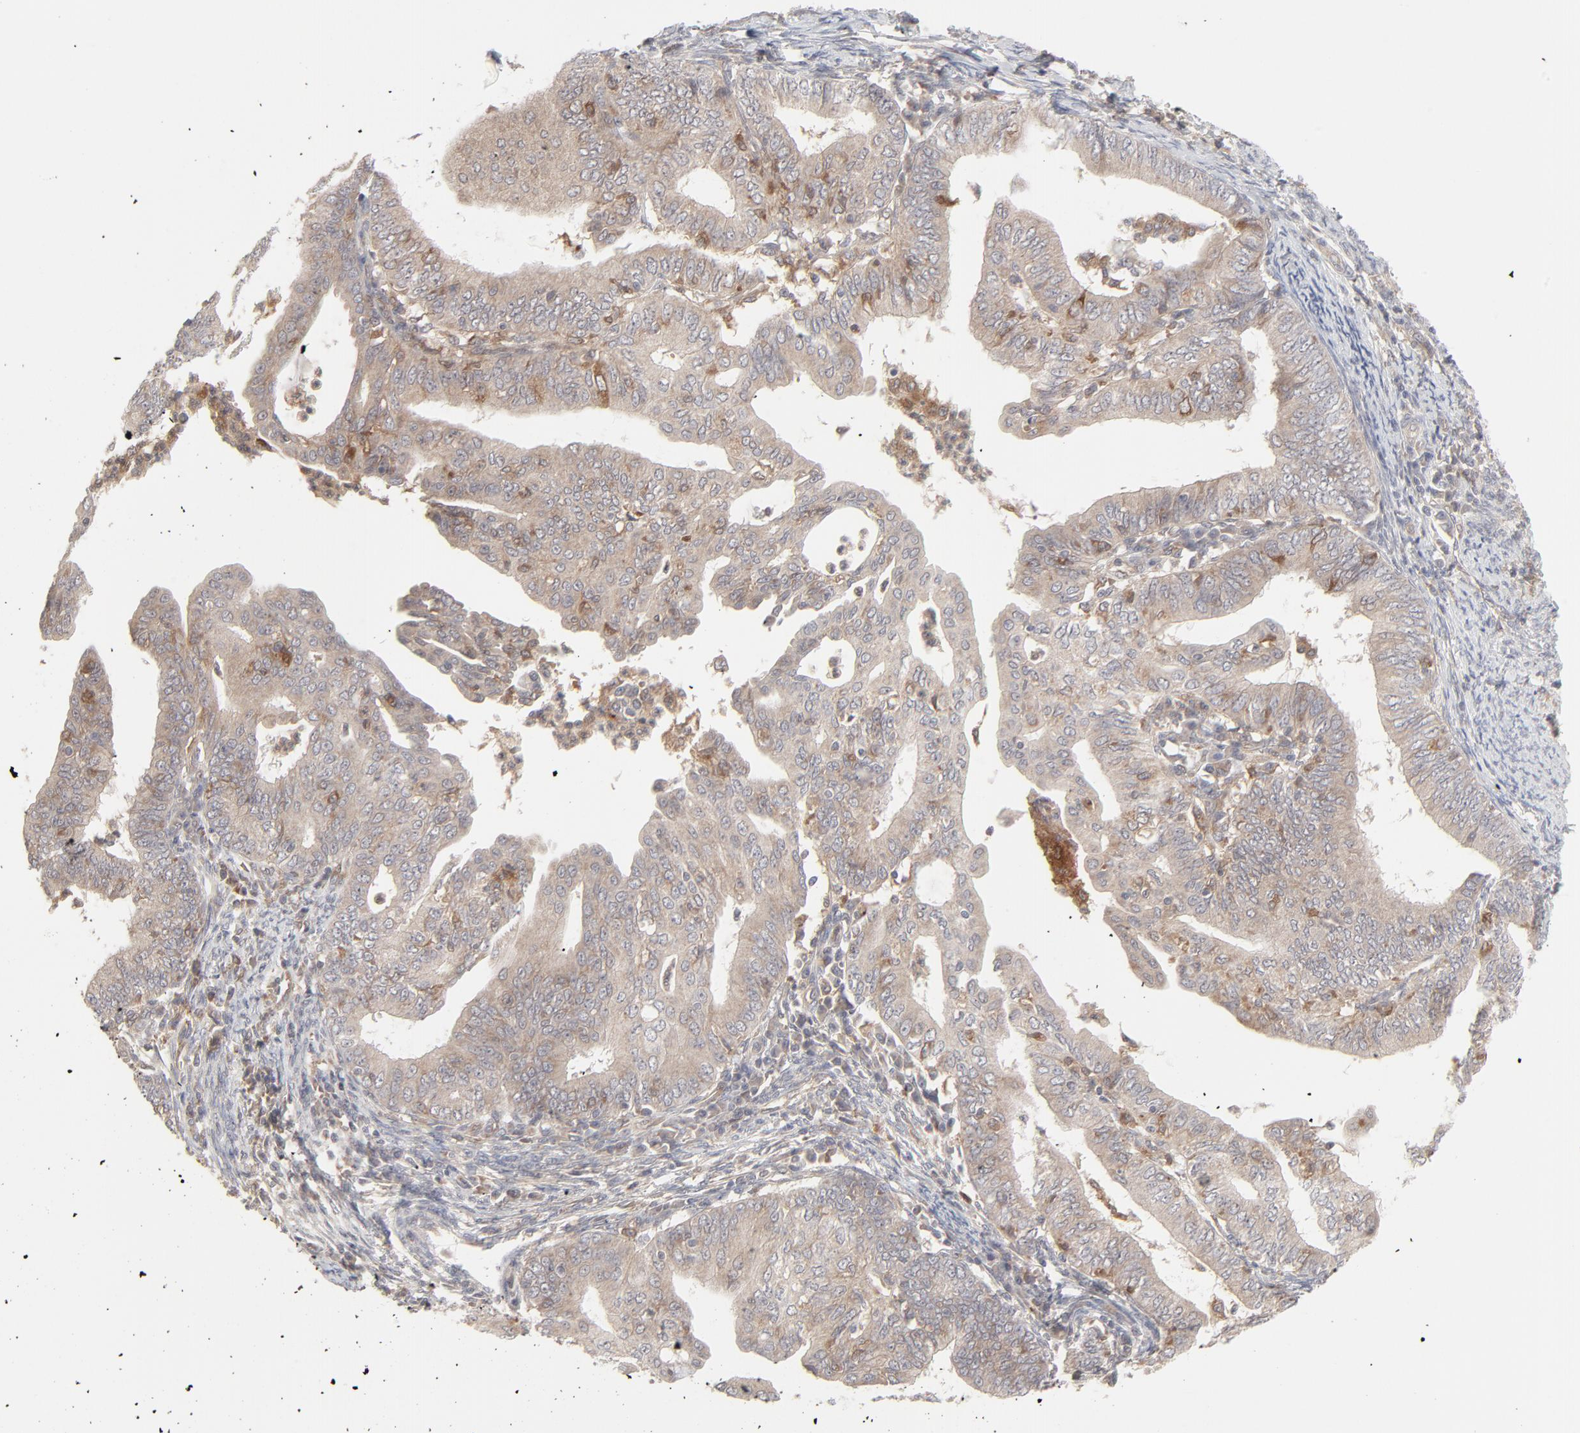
{"staining": {"intensity": "moderate", "quantity": ">75%", "location": "cytoplasmic/membranous"}, "tissue": "endometrial cancer", "cell_type": "Tumor cells", "image_type": "cancer", "snomed": [{"axis": "morphology", "description": "Adenocarcinoma, NOS"}, {"axis": "topography", "description": "Endometrium"}], "caption": "Immunohistochemistry micrograph of human endometrial adenocarcinoma stained for a protein (brown), which demonstrates medium levels of moderate cytoplasmic/membranous expression in about >75% of tumor cells.", "gene": "RAB5C", "patient": {"sex": "female", "age": 66}}